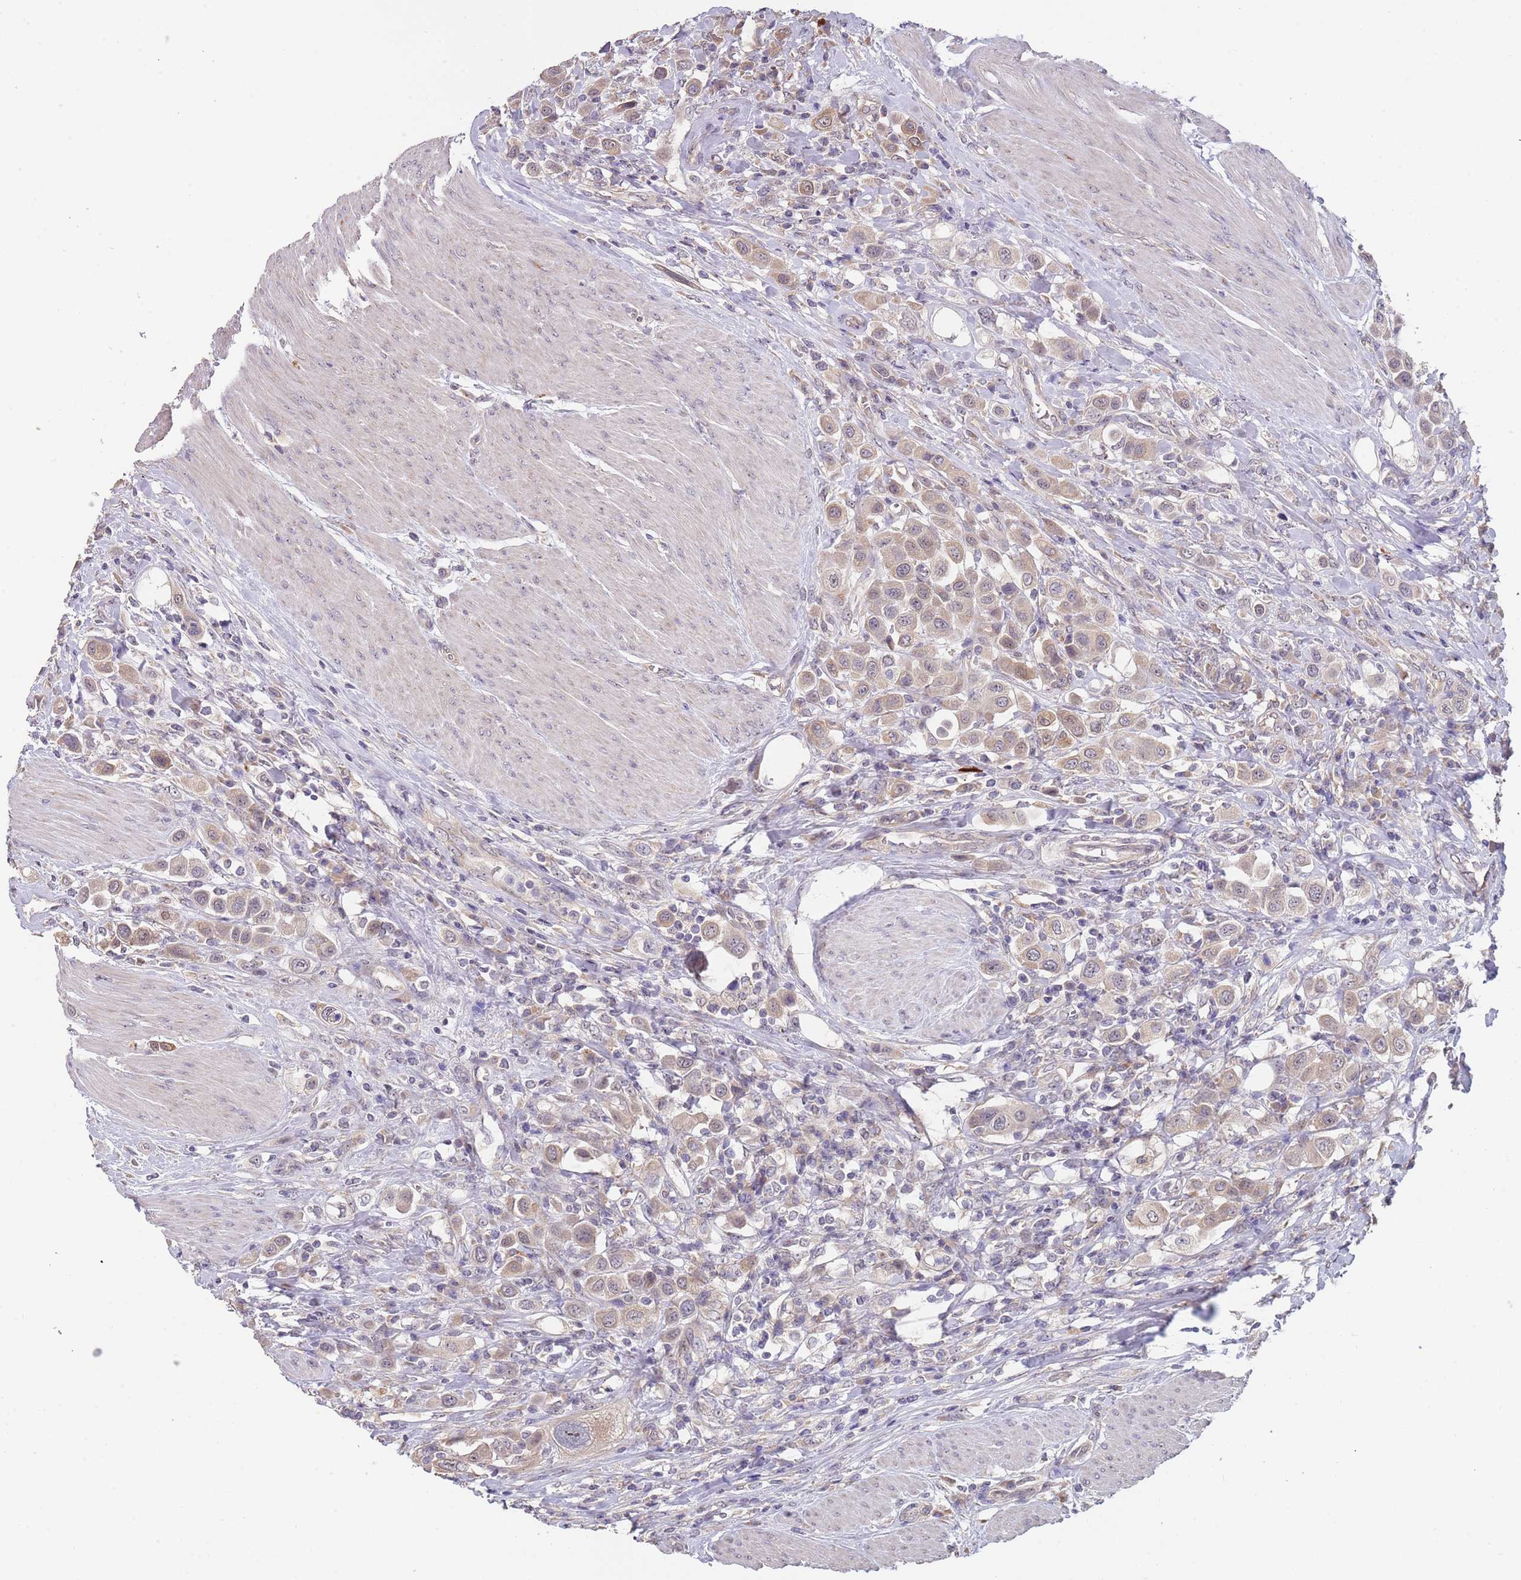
{"staining": {"intensity": "weak", "quantity": "25%-75%", "location": "cytoplasmic/membranous,nuclear"}, "tissue": "urothelial cancer", "cell_type": "Tumor cells", "image_type": "cancer", "snomed": [{"axis": "morphology", "description": "Urothelial carcinoma, High grade"}, {"axis": "topography", "description": "Urinary bladder"}], "caption": "Weak cytoplasmic/membranous and nuclear expression for a protein is present in approximately 25%-75% of tumor cells of high-grade urothelial carcinoma using IHC.", "gene": "TMEM64", "patient": {"sex": "male", "age": 50}}